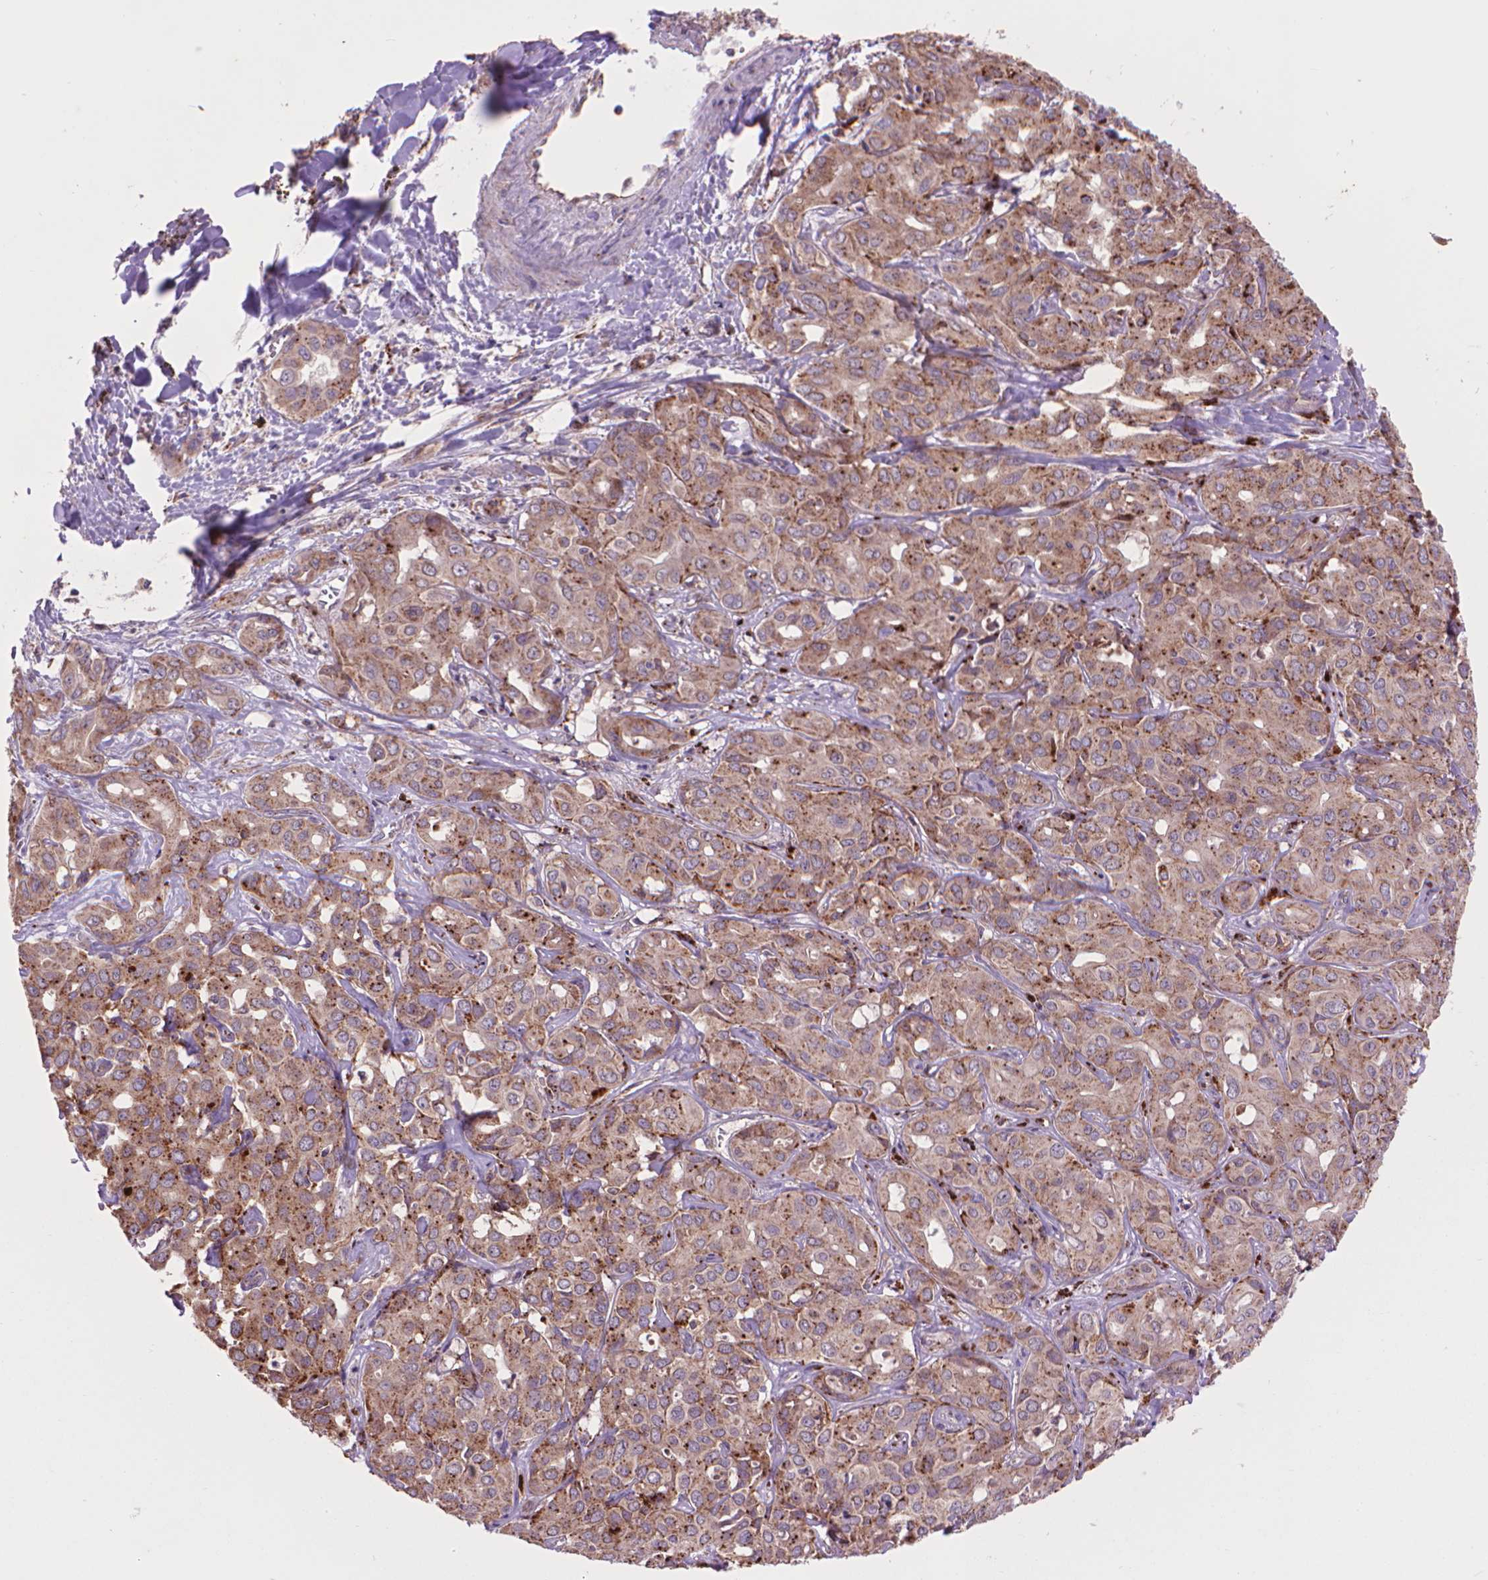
{"staining": {"intensity": "strong", "quantity": "25%-75%", "location": "cytoplasmic/membranous"}, "tissue": "liver cancer", "cell_type": "Tumor cells", "image_type": "cancer", "snomed": [{"axis": "morphology", "description": "Cholangiocarcinoma"}, {"axis": "topography", "description": "Liver"}], "caption": "Liver cholangiocarcinoma stained for a protein (brown) exhibits strong cytoplasmic/membranous positive positivity in approximately 25%-75% of tumor cells.", "gene": "GLB1", "patient": {"sex": "female", "age": 60}}